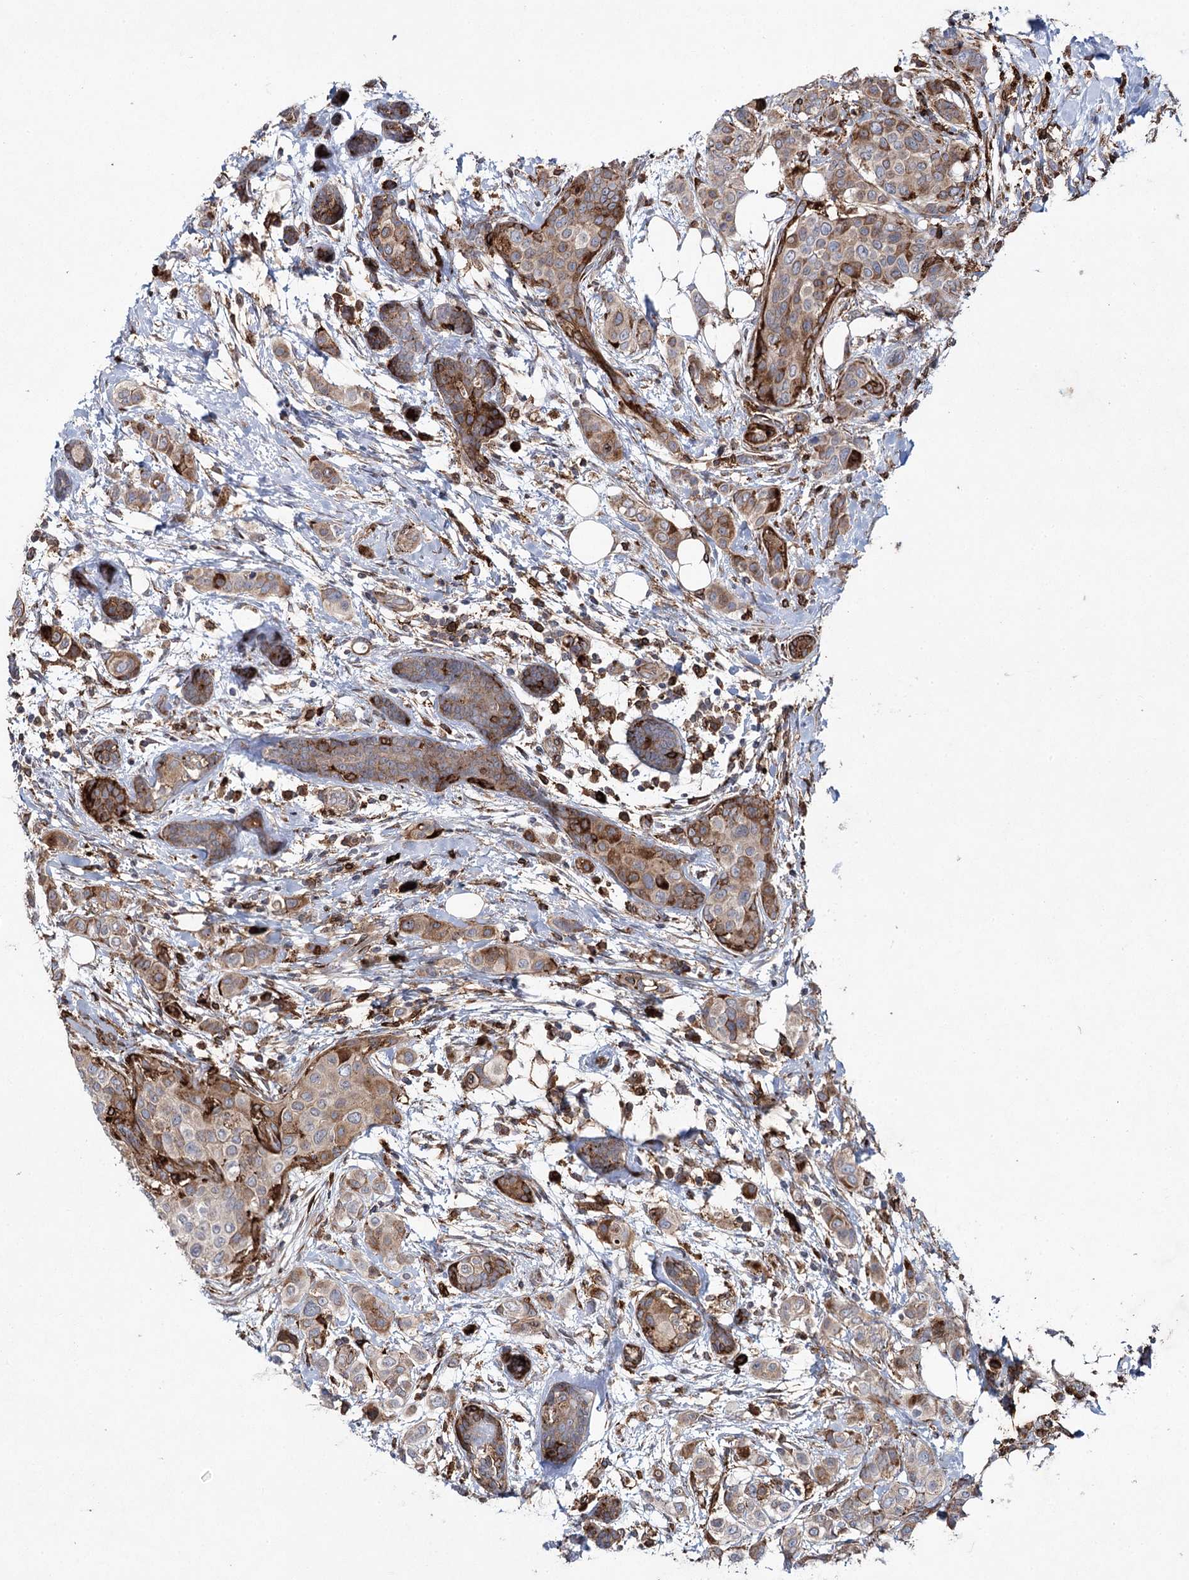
{"staining": {"intensity": "moderate", "quantity": ">75%", "location": "cytoplasmic/membranous"}, "tissue": "breast cancer", "cell_type": "Tumor cells", "image_type": "cancer", "snomed": [{"axis": "morphology", "description": "Lobular carcinoma"}, {"axis": "topography", "description": "Breast"}], "caption": "This micrograph exhibits IHC staining of human breast lobular carcinoma, with medium moderate cytoplasmic/membranous staining in about >75% of tumor cells.", "gene": "DCUN1D4", "patient": {"sex": "female", "age": 51}}